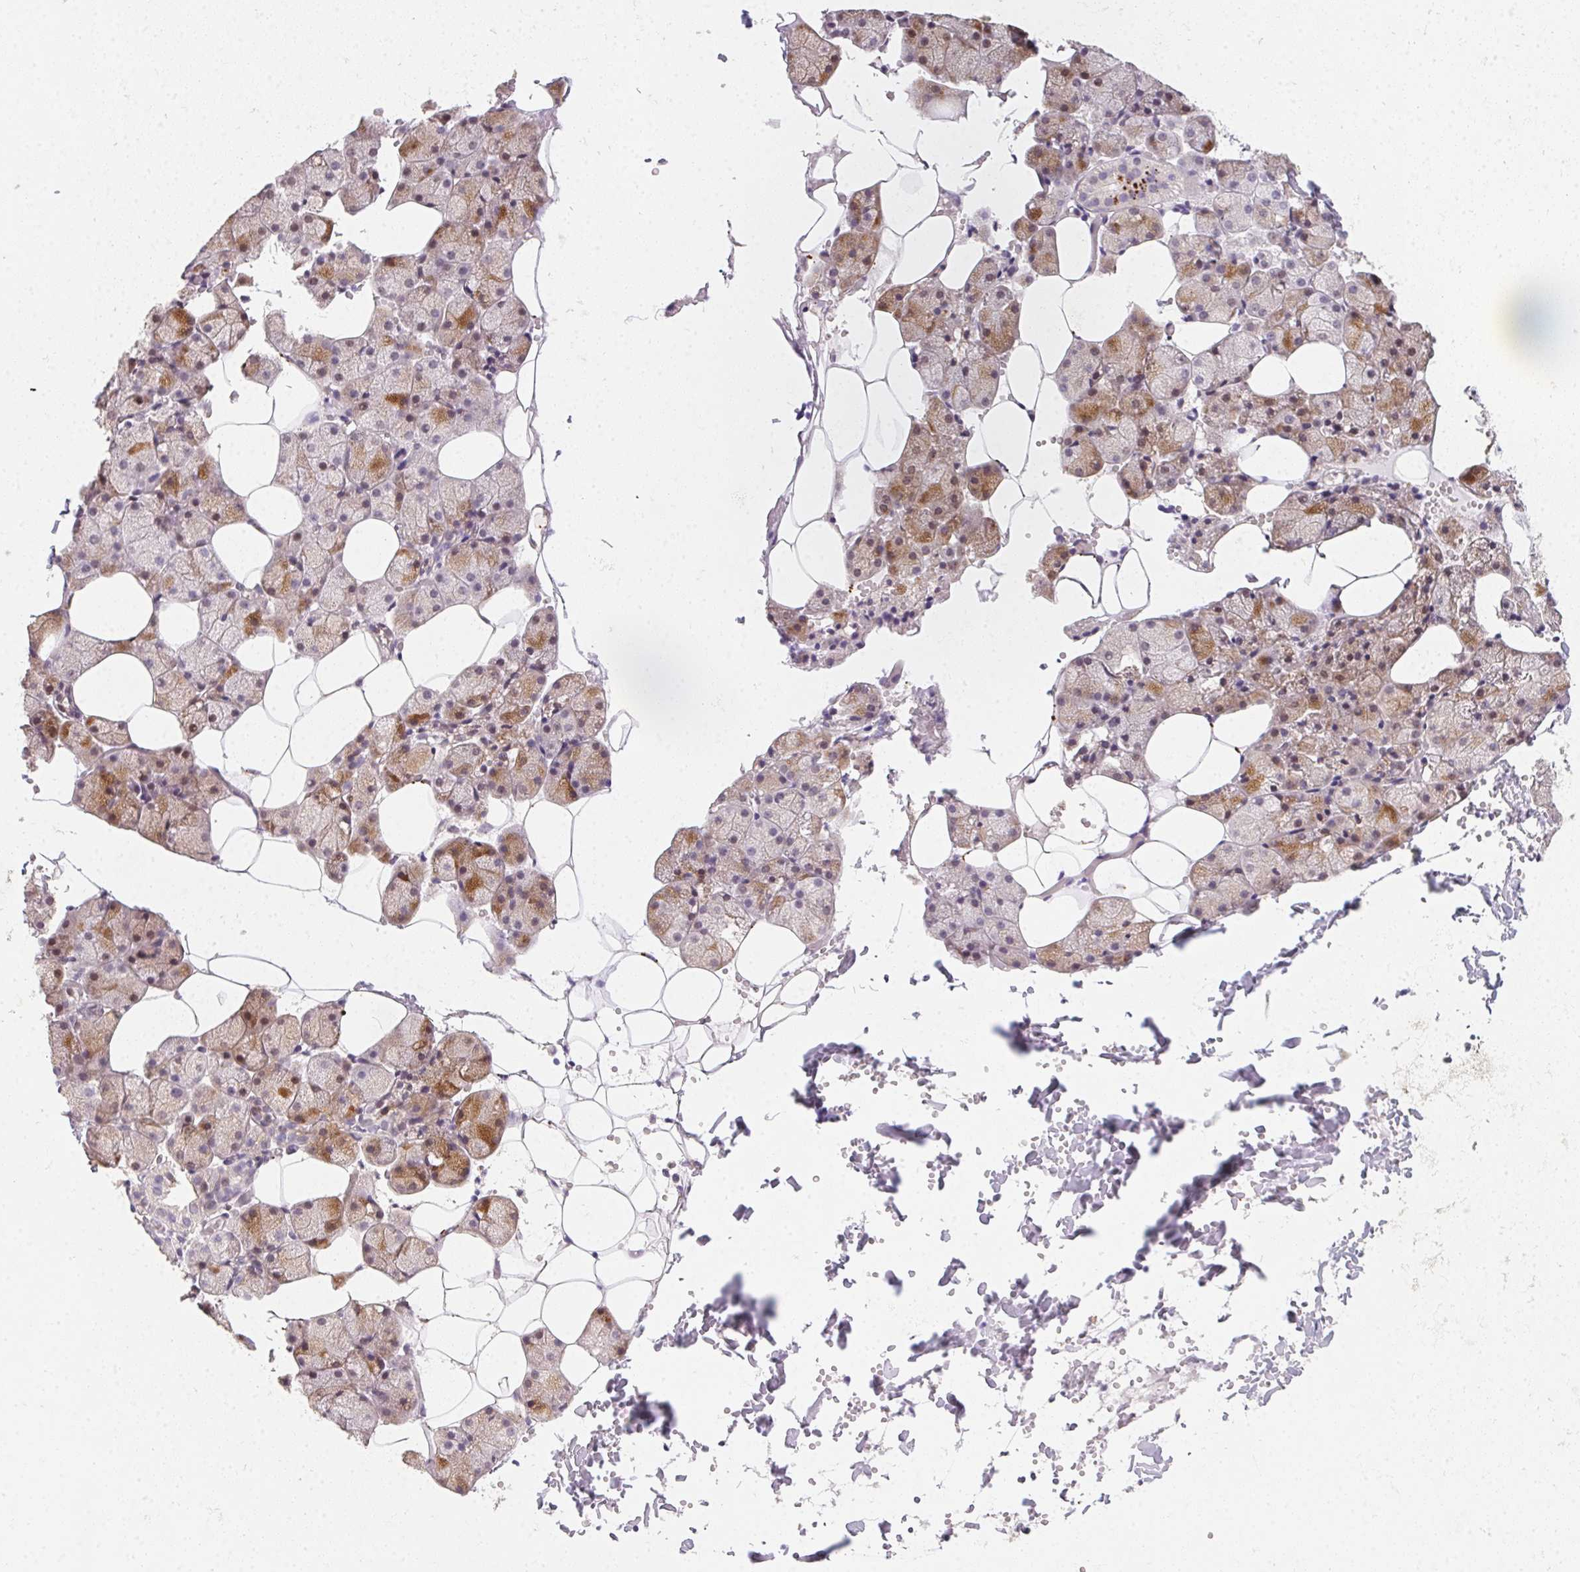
{"staining": {"intensity": "strong", "quantity": "<25%", "location": "cytoplasmic/membranous,nuclear"}, "tissue": "salivary gland", "cell_type": "Glandular cells", "image_type": "normal", "snomed": [{"axis": "morphology", "description": "Normal tissue, NOS"}, {"axis": "topography", "description": "Salivary gland"}], "caption": "Salivary gland stained for a protein (brown) shows strong cytoplasmic/membranous,nuclear positive staining in about <25% of glandular cells.", "gene": "ZBBX", "patient": {"sex": "male", "age": 38}}